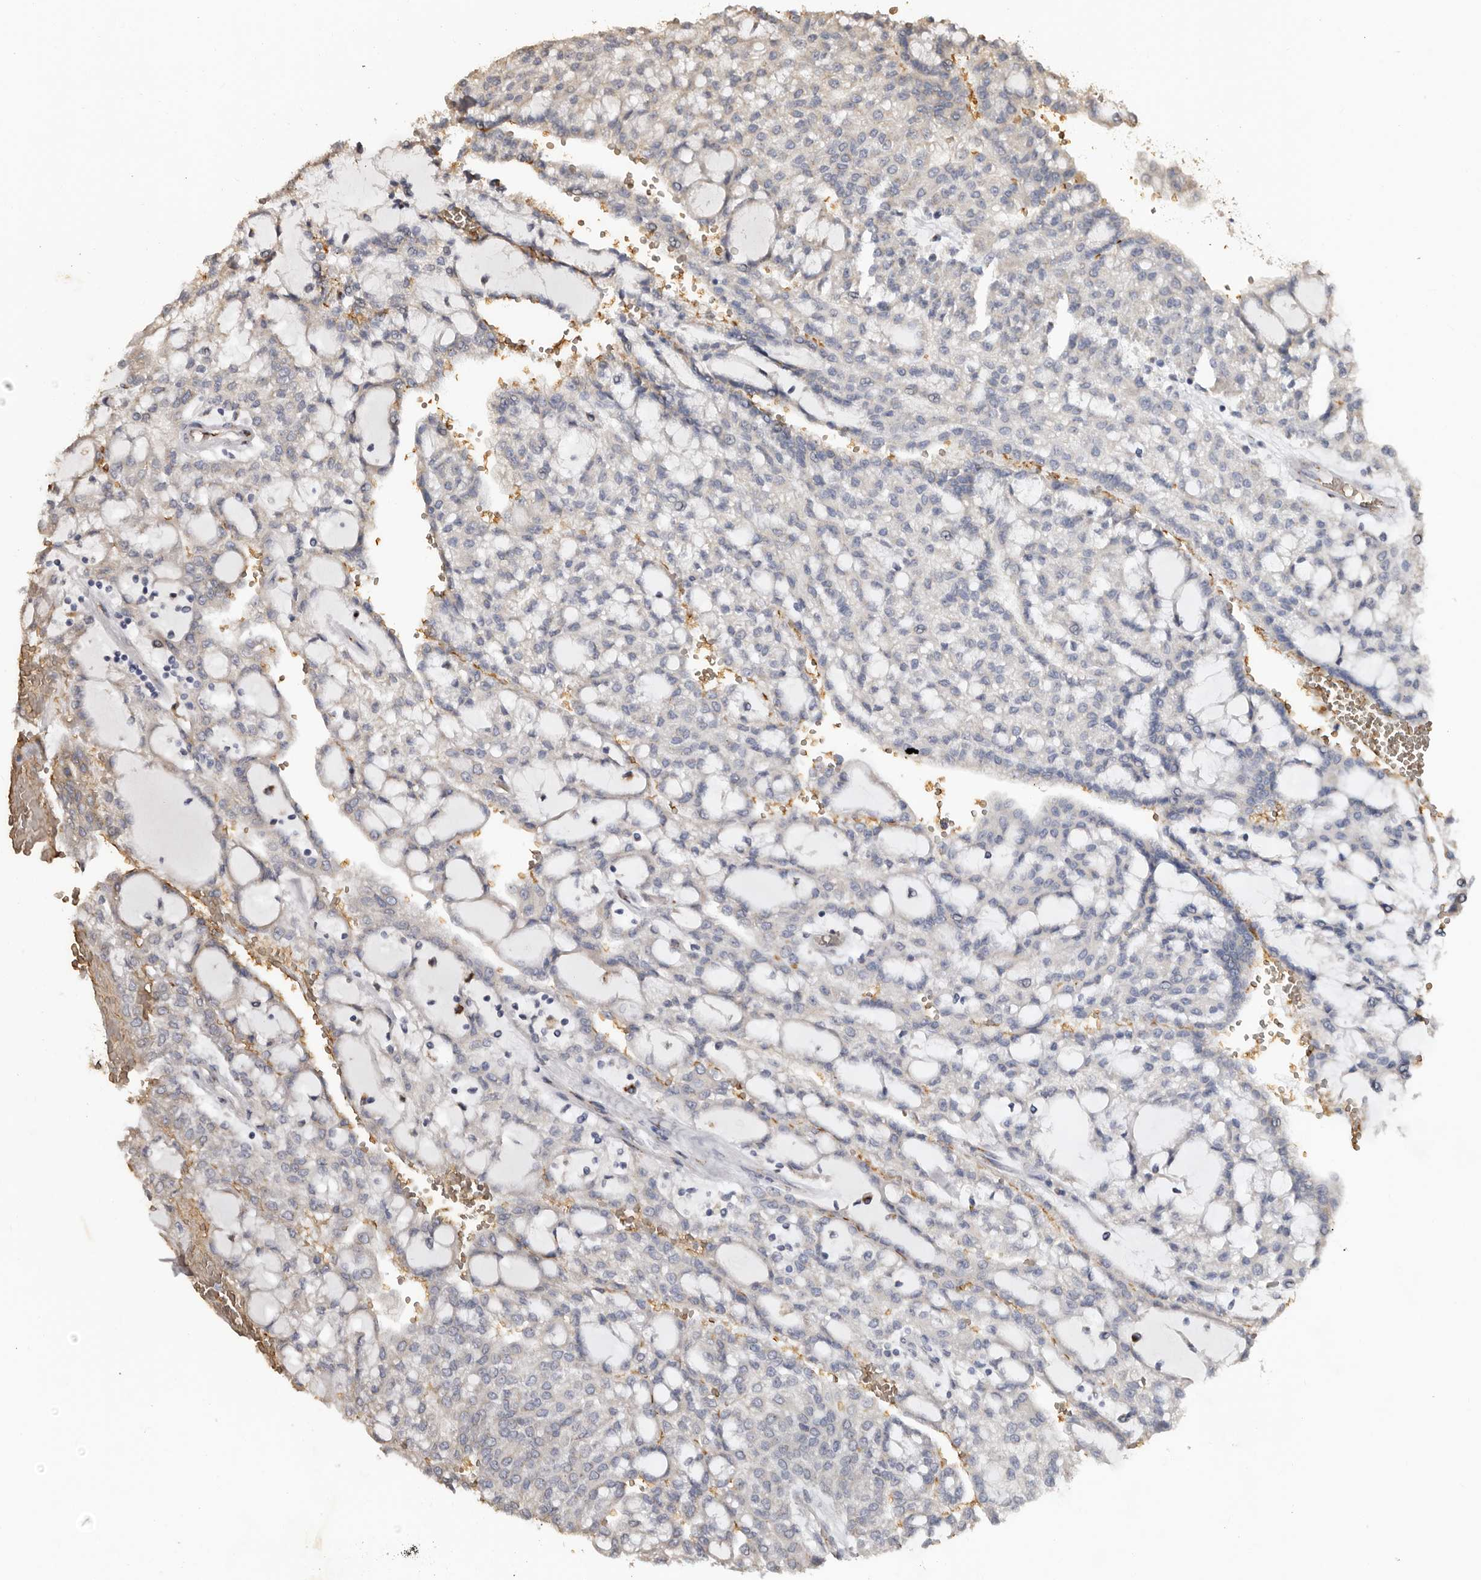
{"staining": {"intensity": "negative", "quantity": "none", "location": "none"}, "tissue": "renal cancer", "cell_type": "Tumor cells", "image_type": "cancer", "snomed": [{"axis": "morphology", "description": "Adenocarcinoma, NOS"}, {"axis": "topography", "description": "Kidney"}], "caption": "Immunohistochemistry (IHC) micrograph of renal cancer stained for a protein (brown), which shows no positivity in tumor cells.", "gene": "ENTREP1", "patient": {"sex": "male", "age": 63}}